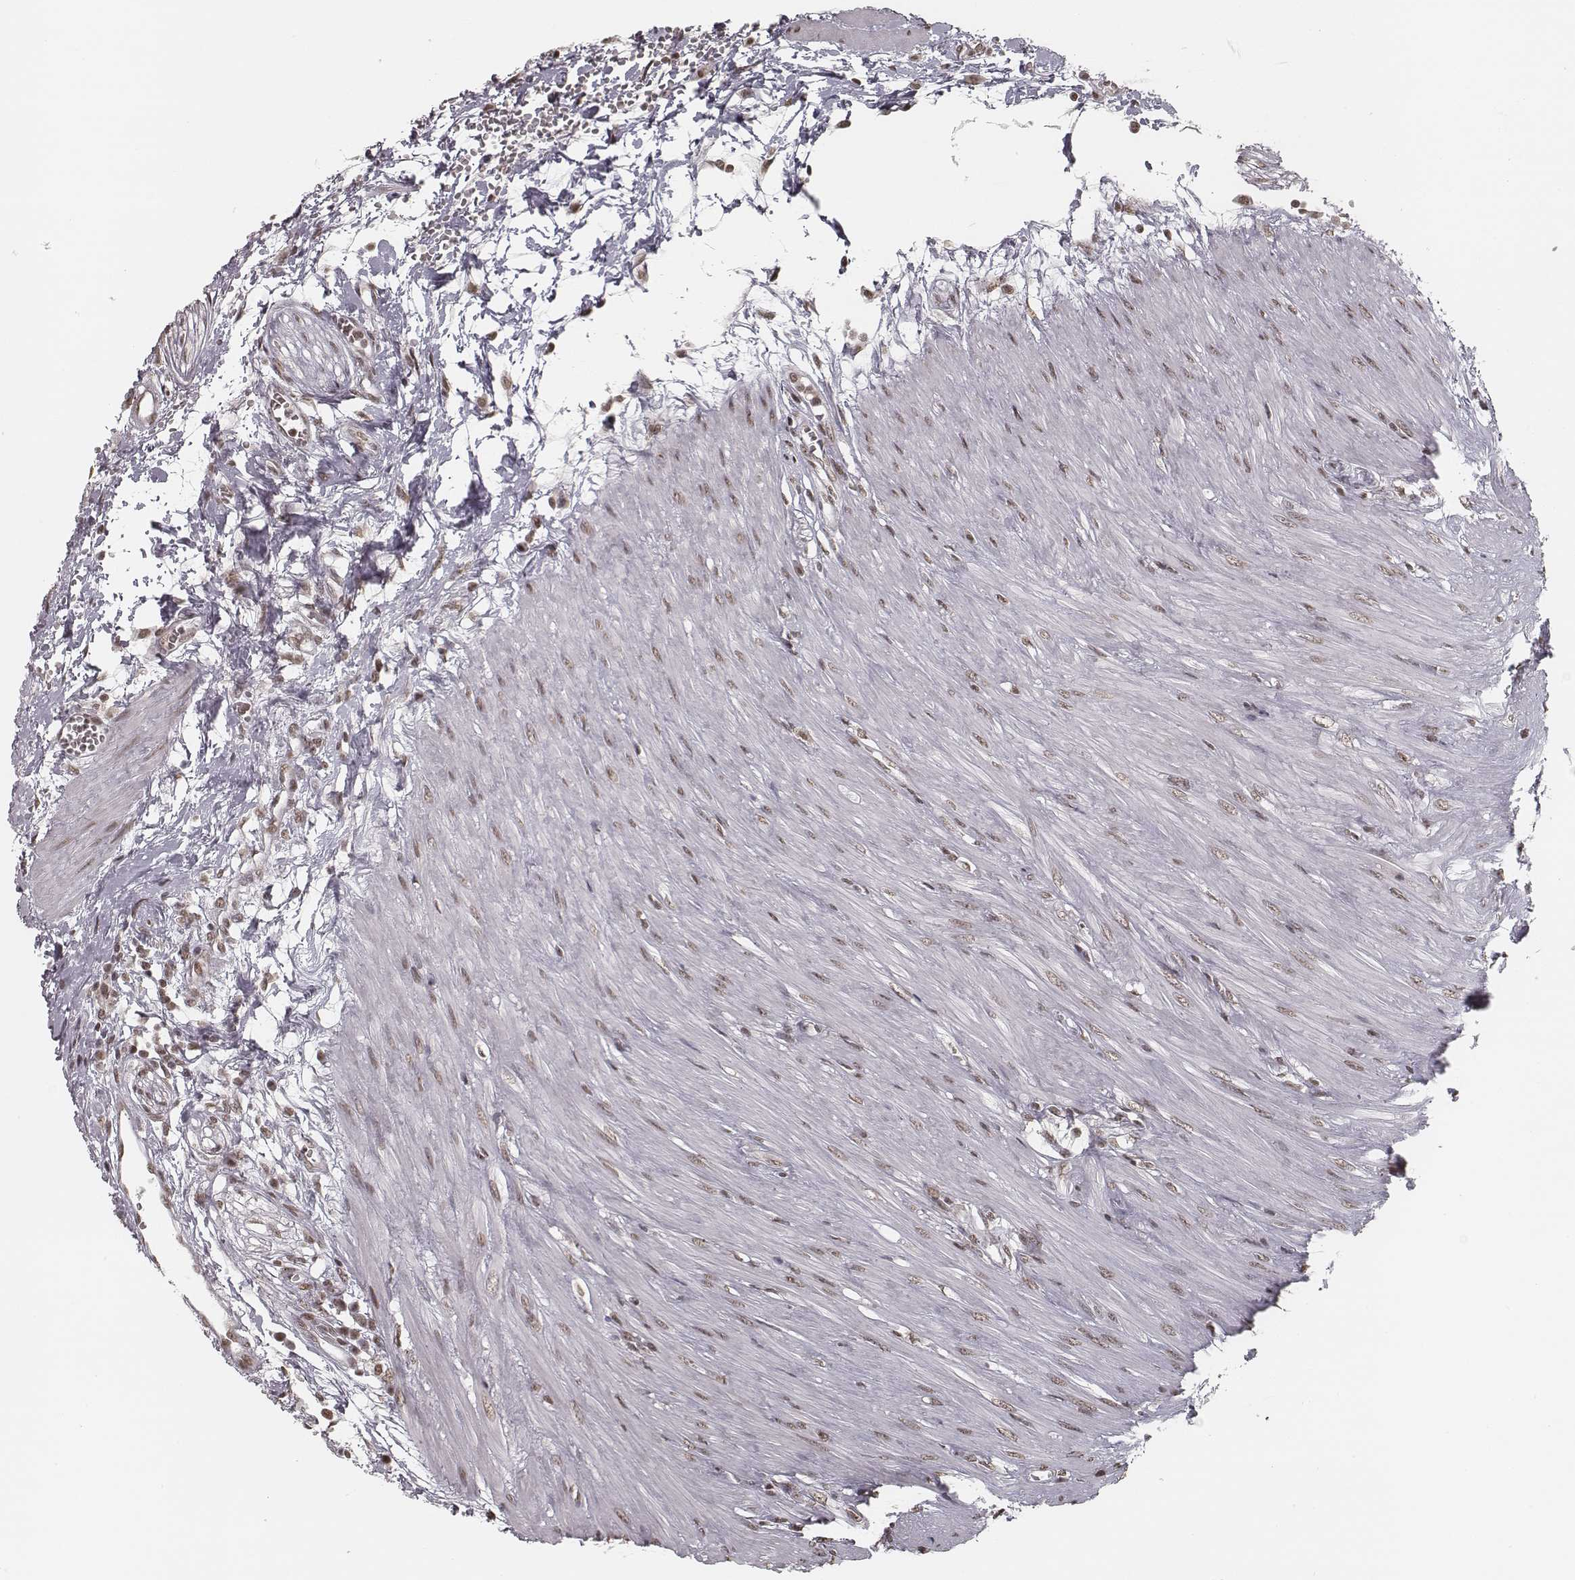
{"staining": {"intensity": "weak", "quantity": "<25%", "location": "nuclear"}, "tissue": "seminal vesicle", "cell_type": "Glandular cells", "image_type": "normal", "snomed": [{"axis": "morphology", "description": "Normal tissue, NOS"}, {"axis": "morphology", "description": "Urothelial carcinoma, NOS"}, {"axis": "topography", "description": "Urinary bladder"}, {"axis": "topography", "description": "Seminal veicle"}], "caption": "Micrograph shows no protein staining in glandular cells of unremarkable seminal vesicle.", "gene": "HMGA2", "patient": {"sex": "male", "age": 76}}